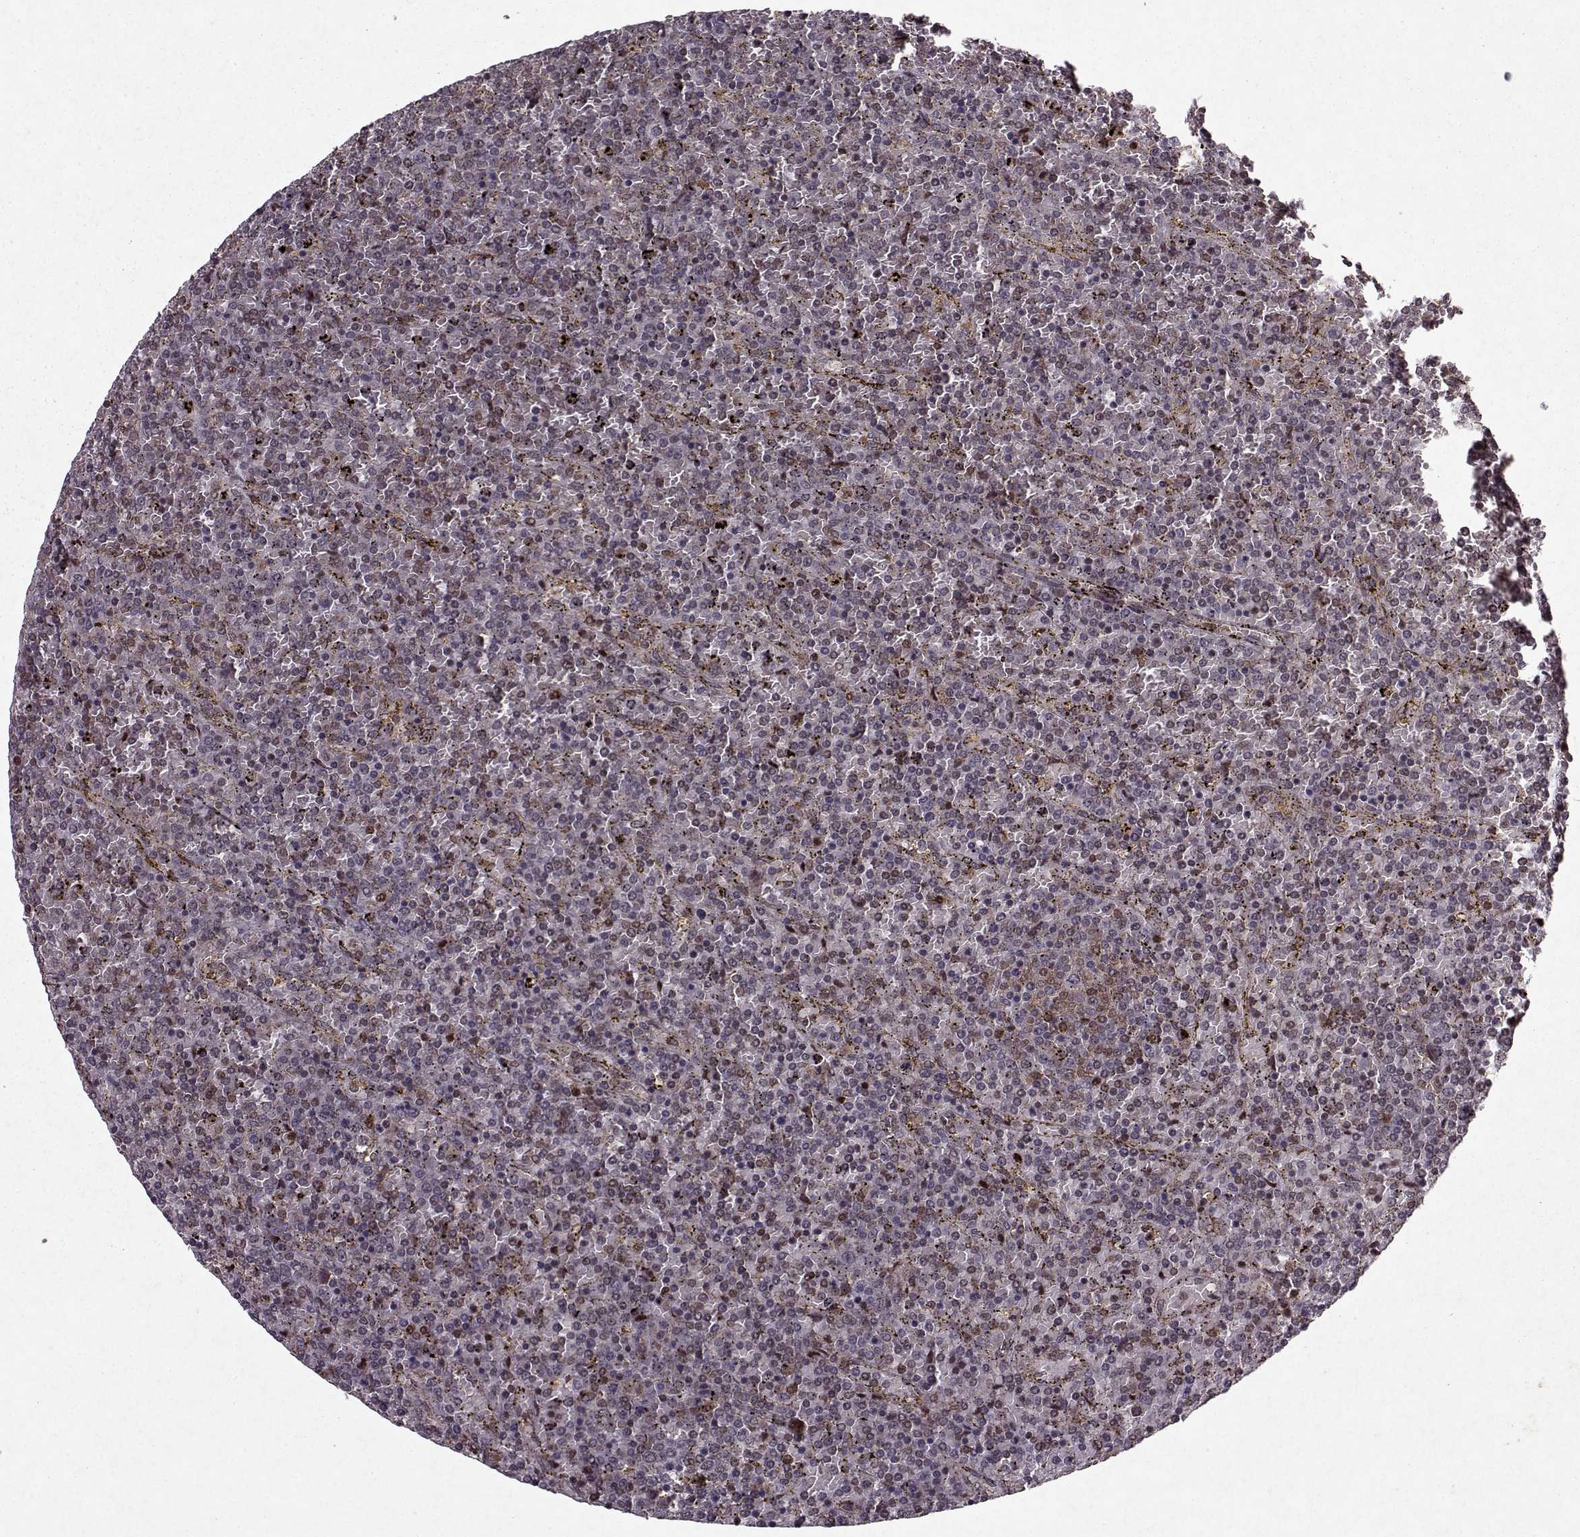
{"staining": {"intensity": "negative", "quantity": "none", "location": "none"}, "tissue": "lymphoma", "cell_type": "Tumor cells", "image_type": "cancer", "snomed": [{"axis": "morphology", "description": "Malignant lymphoma, non-Hodgkin's type, Low grade"}, {"axis": "topography", "description": "Spleen"}], "caption": "The immunohistochemistry (IHC) photomicrograph has no significant positivity in tumor cells of low-grade malignant lymphoma, non-Hodgkin's type tissue. (DAB (3,3'-diaminobenzidine) immunohistochemistry with hematoxylin counter stain).", "gene": "PSMA7", "patient": {"sex": "female", "age": 77}}